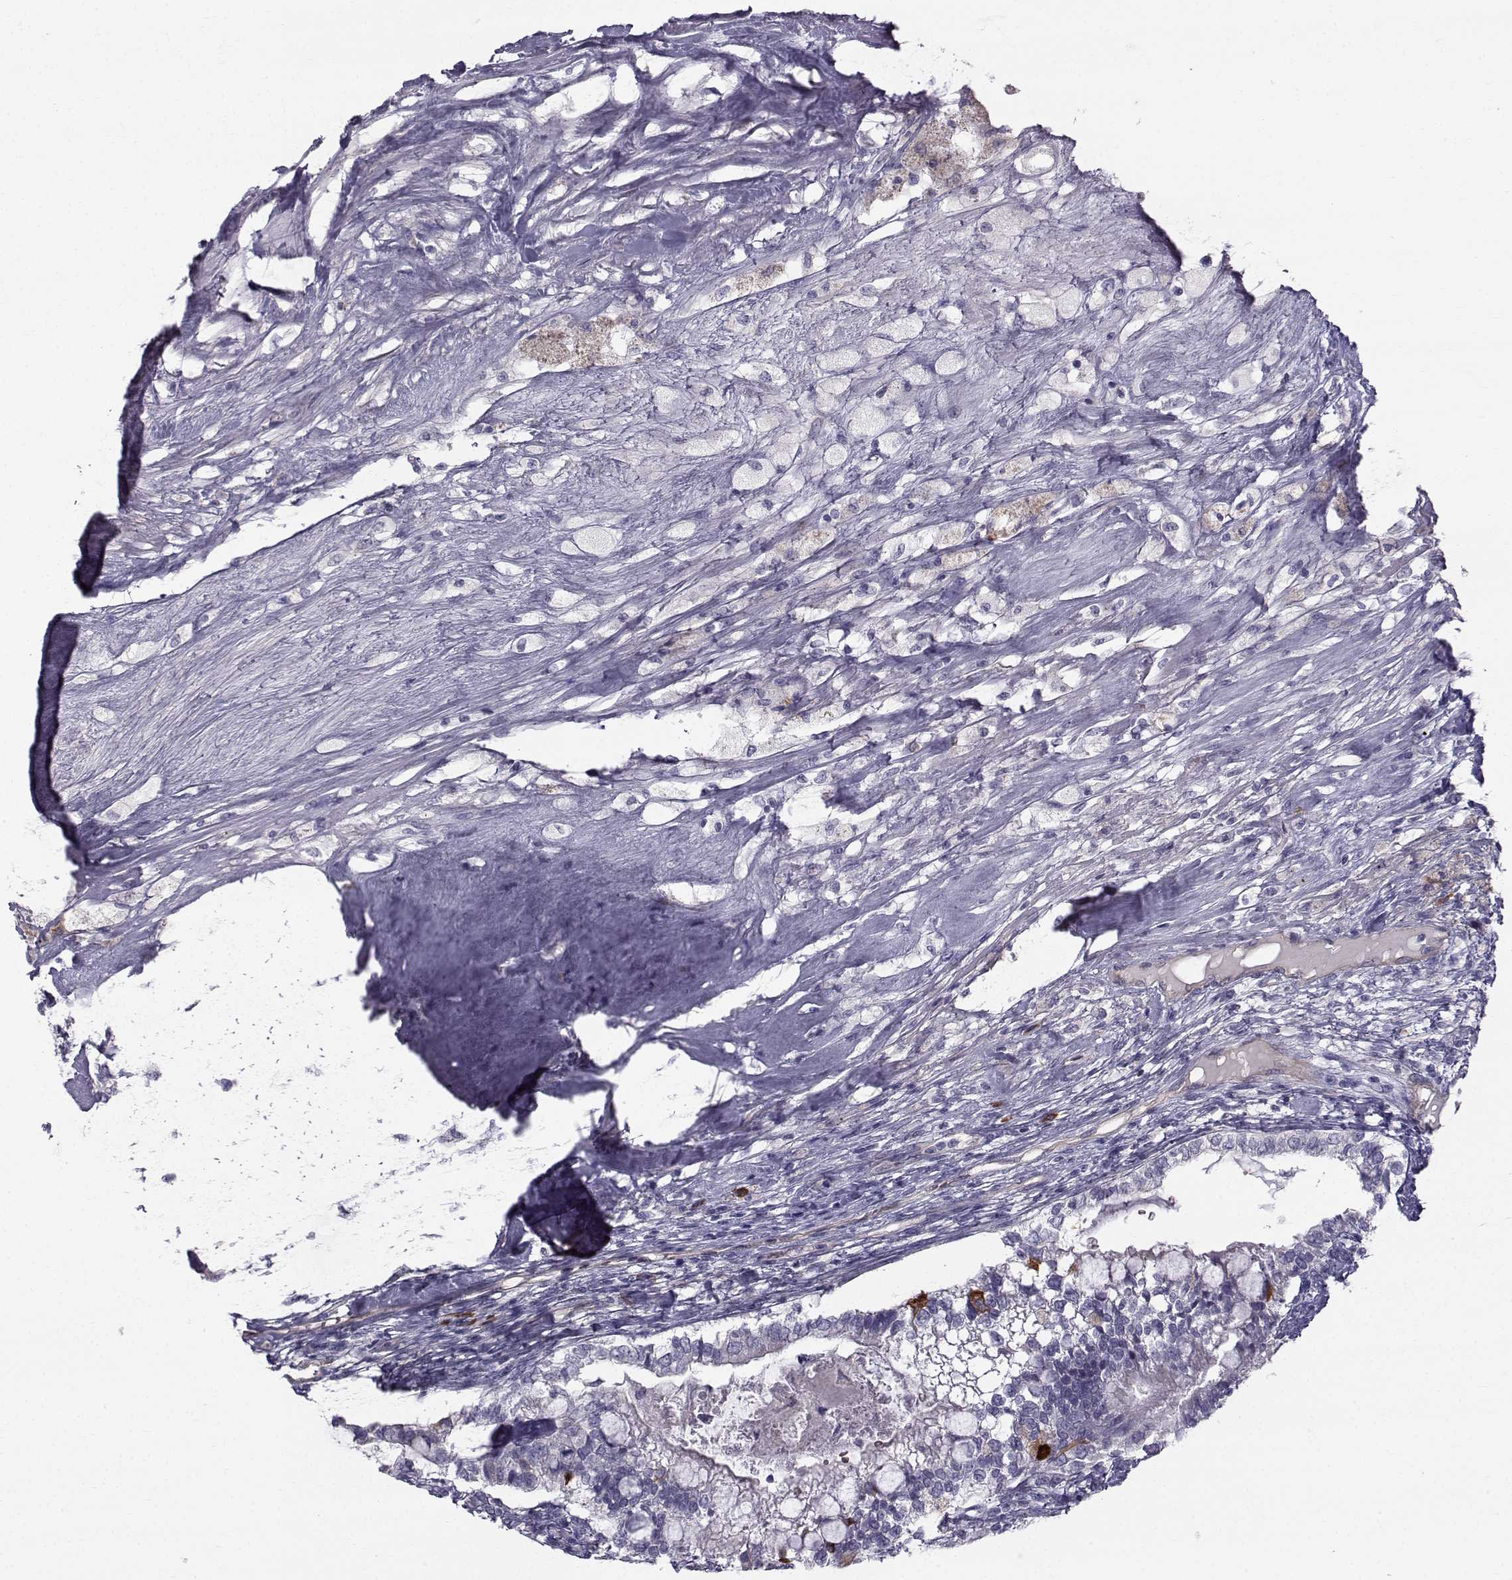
{"staining": {"intensity": "strong", "quantity": "<25%", "location": "cytoplasmic/membranous"}, "tissue": "testis cancer", "cell_type": "Tumor cells", "image_type": "cancer", "snomed": [{"axis": "morphology", "description": "Seminoma, NOS"}, {"axis": "morphology", "description": "Carcinoma, Embryonal, NOS"}, {"axis": "topography", "description": "Testis"}], "caption": "Immunohistochemical staining of human testis cancer (embryonal carcinoma) demonstrates strong cytoplasmic/membranous protein expression in approximately <25% of tumor cells. The staining is performed using DAB brown chromogen to label protein expression. The nuclei are counter-stained blue using hematoxylin.", "gene": "QPCT", "patient": {"sex": "male", "age": 41}}